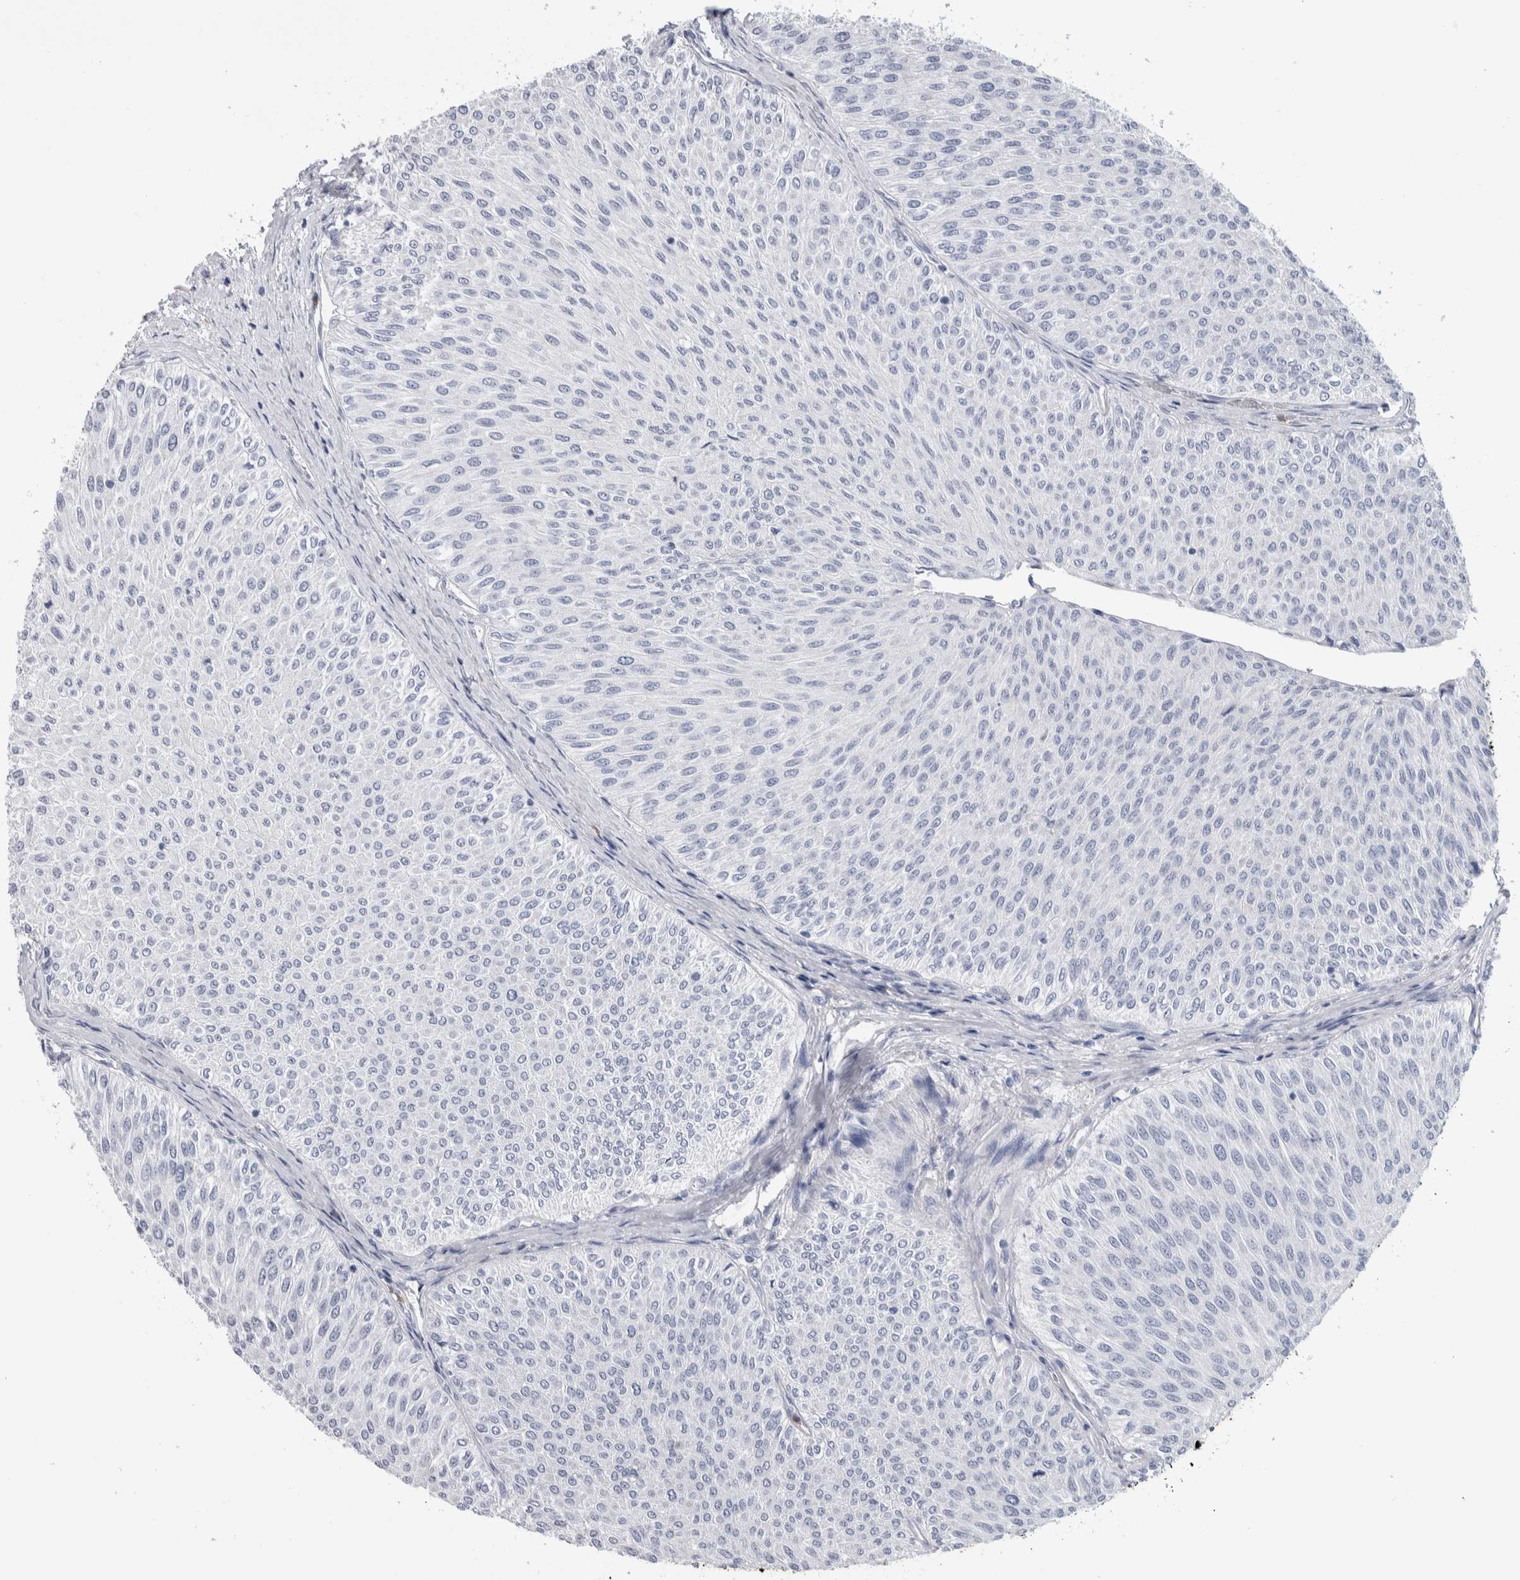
{"staining": {"intensity": "negative", "quantity": "none", "location": "none"}, "tissue": "urothelial cancer", "cell_type": "Tumor cells", "image_type": "cancer", "snomed": [{"axis": "morphology", "description": "Urothelial carcinoma, Low grade"}, {"axis": "topography", "description": "Urinary bladder"}], "caption": "Image shows no significant protein positivity in tumor cells of urothelial cancer.", "gene": "LURAP1L", "patient": {"sex": "male", "age": 78}}